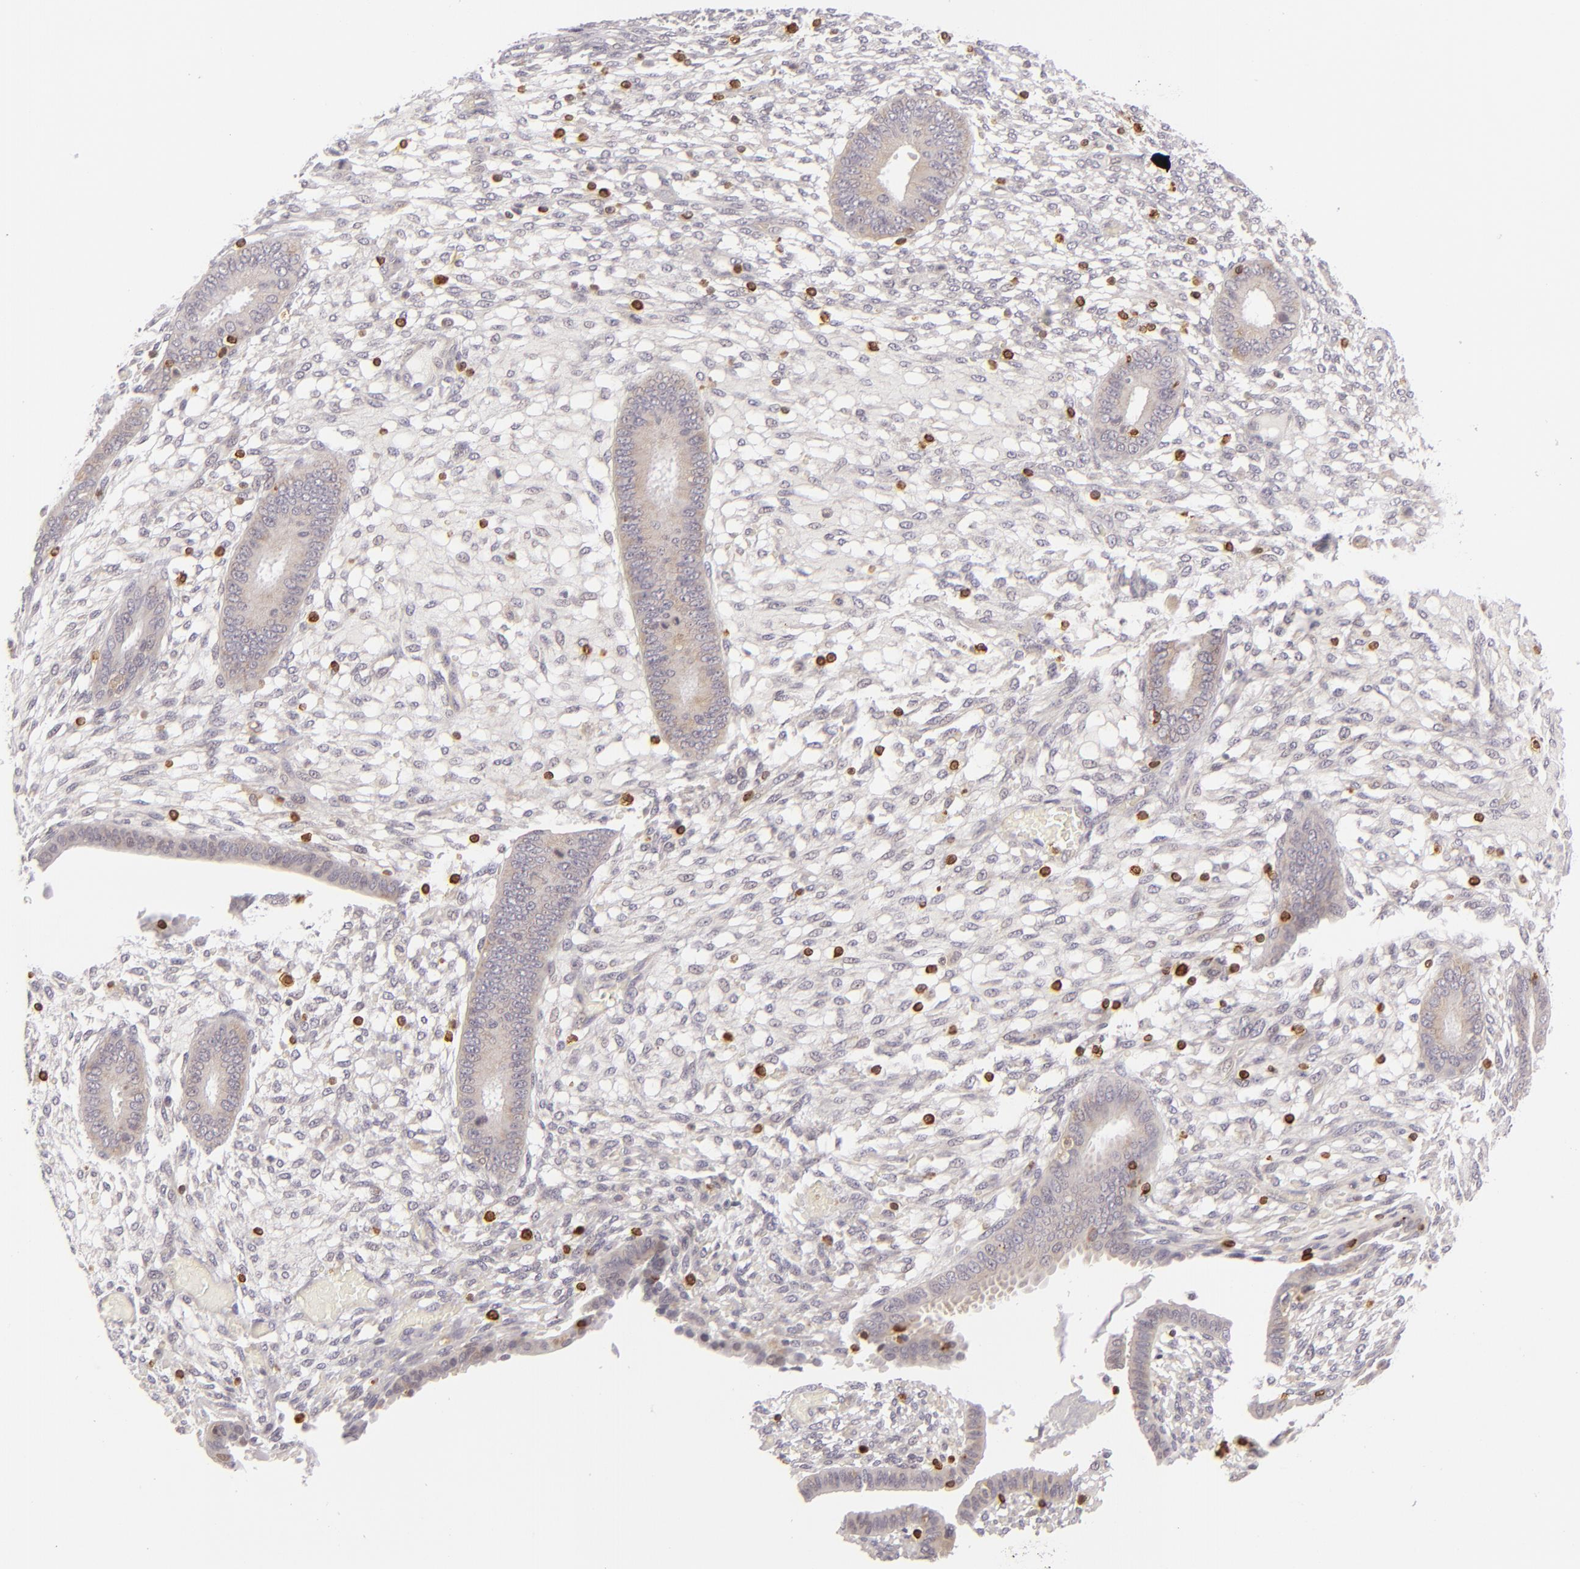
{"staining": {"intensity": "moderate", "quantity": "<25%", "location": "cytoplasmic/membranous"}, "tissue": "endometrium", "cell_type": "Cells in endometrial stroma", "image_type": "normal", "snomed": [{"axis": "morphology", "description": "Normal tissue, NOS"}, {"axis": "topography", "description": "Endometrium"}], "caption": "Protein staining shows moderate cytoplasmic/membranous staining in about <25% of cells in endometrial stroma in benign endometrium.", "gene": "APOBEC3G", "patient": {"sex": "female", "age": 42}}